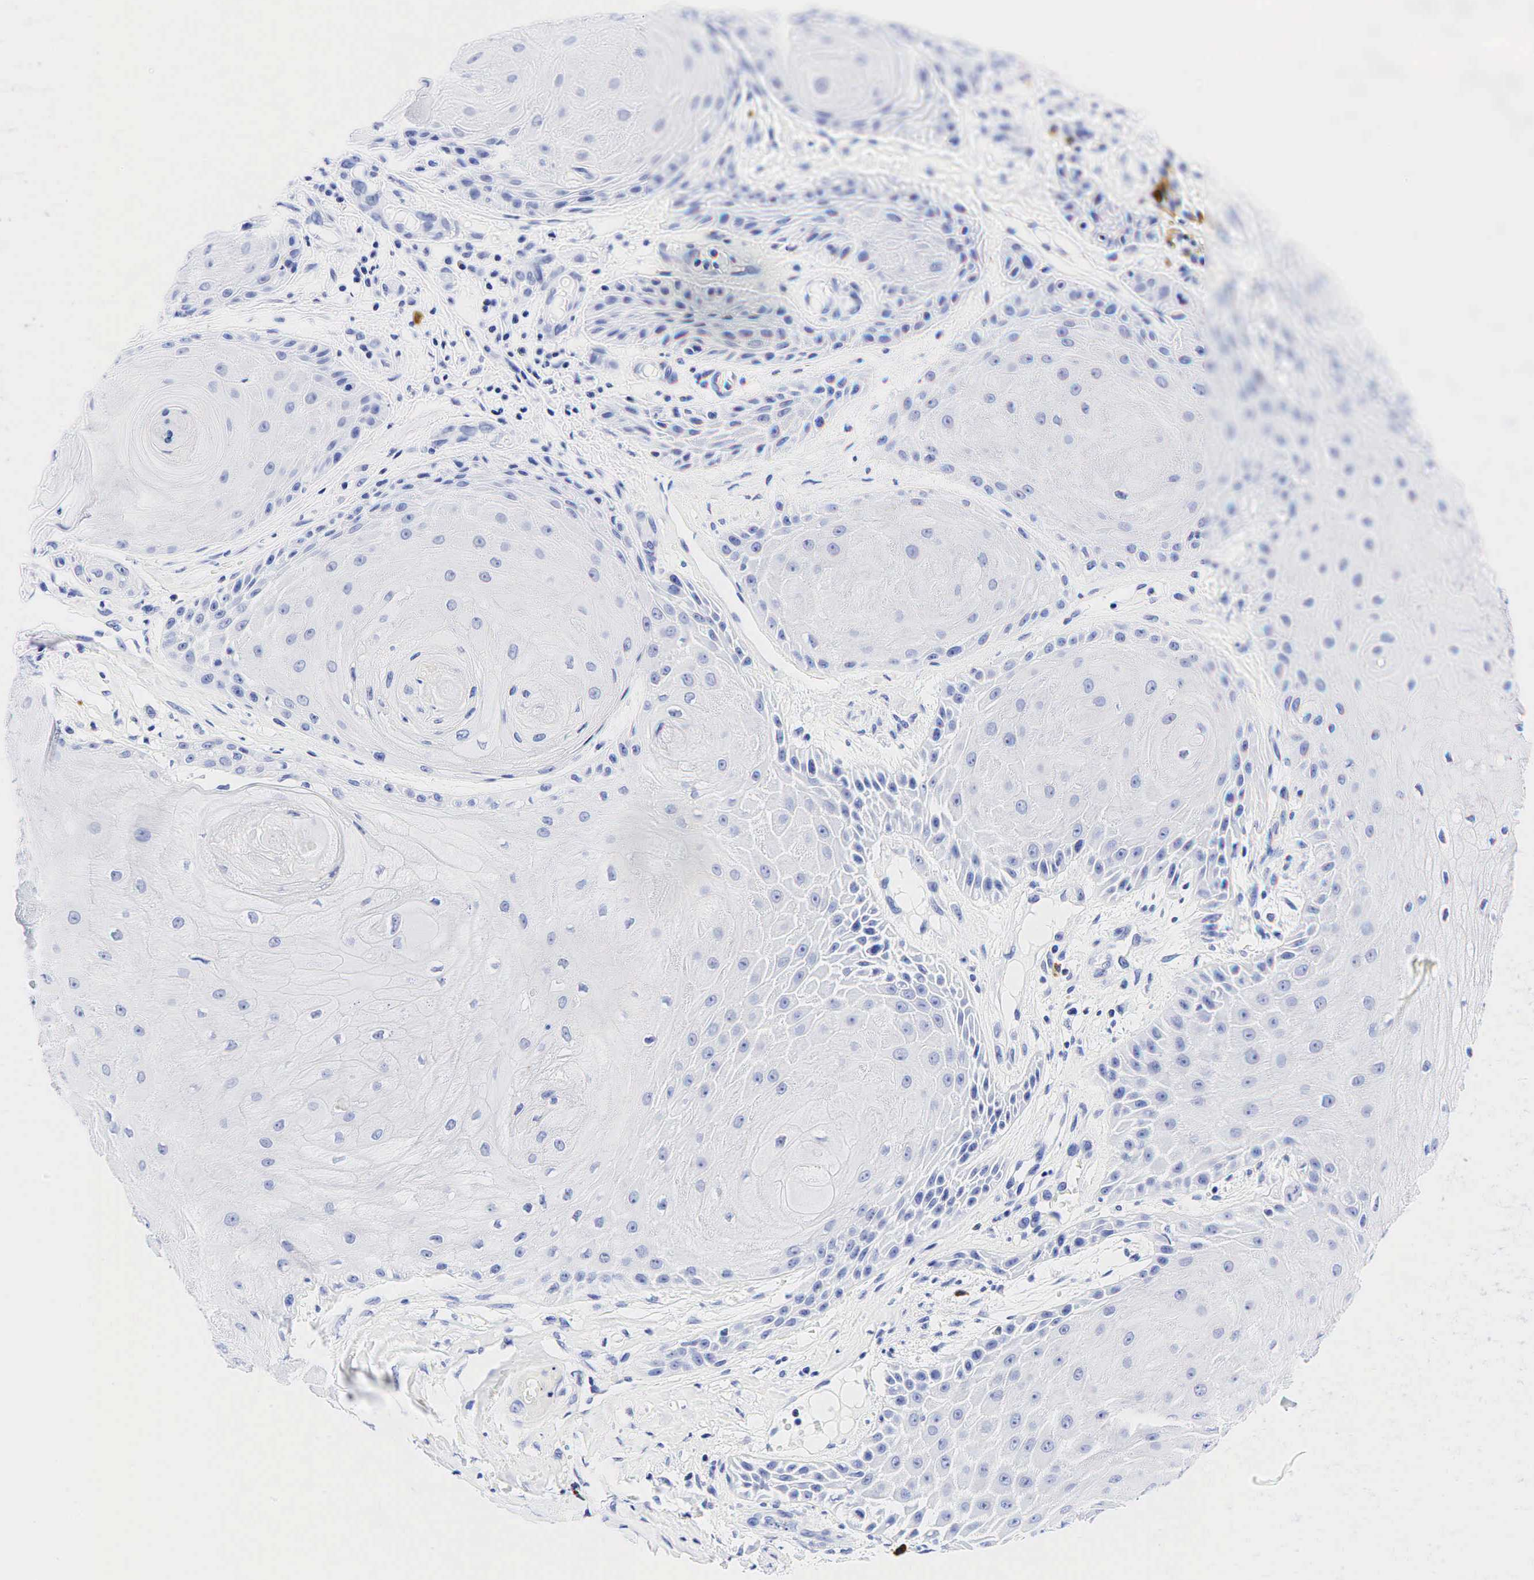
{"staining": {"intensity": "negative", "quantity": "none", "location": "none"}, "tissue": "skin cancer", "cell_type": "Tumor cells", "image_type": "cancer", "snomed": [{"axis": "morphology", "description": "Squamous cell carcinoma, NOS"}, {"axis": "topography", "description": "Skin"}], "caption": "This is an immunohistochemistry (IHC) photomicrograph of squamous cell carcinoma (skin). There is no expression in tumor cells.", "gene": "CD79A", "patient": {"sex": "male", "age": 57}}